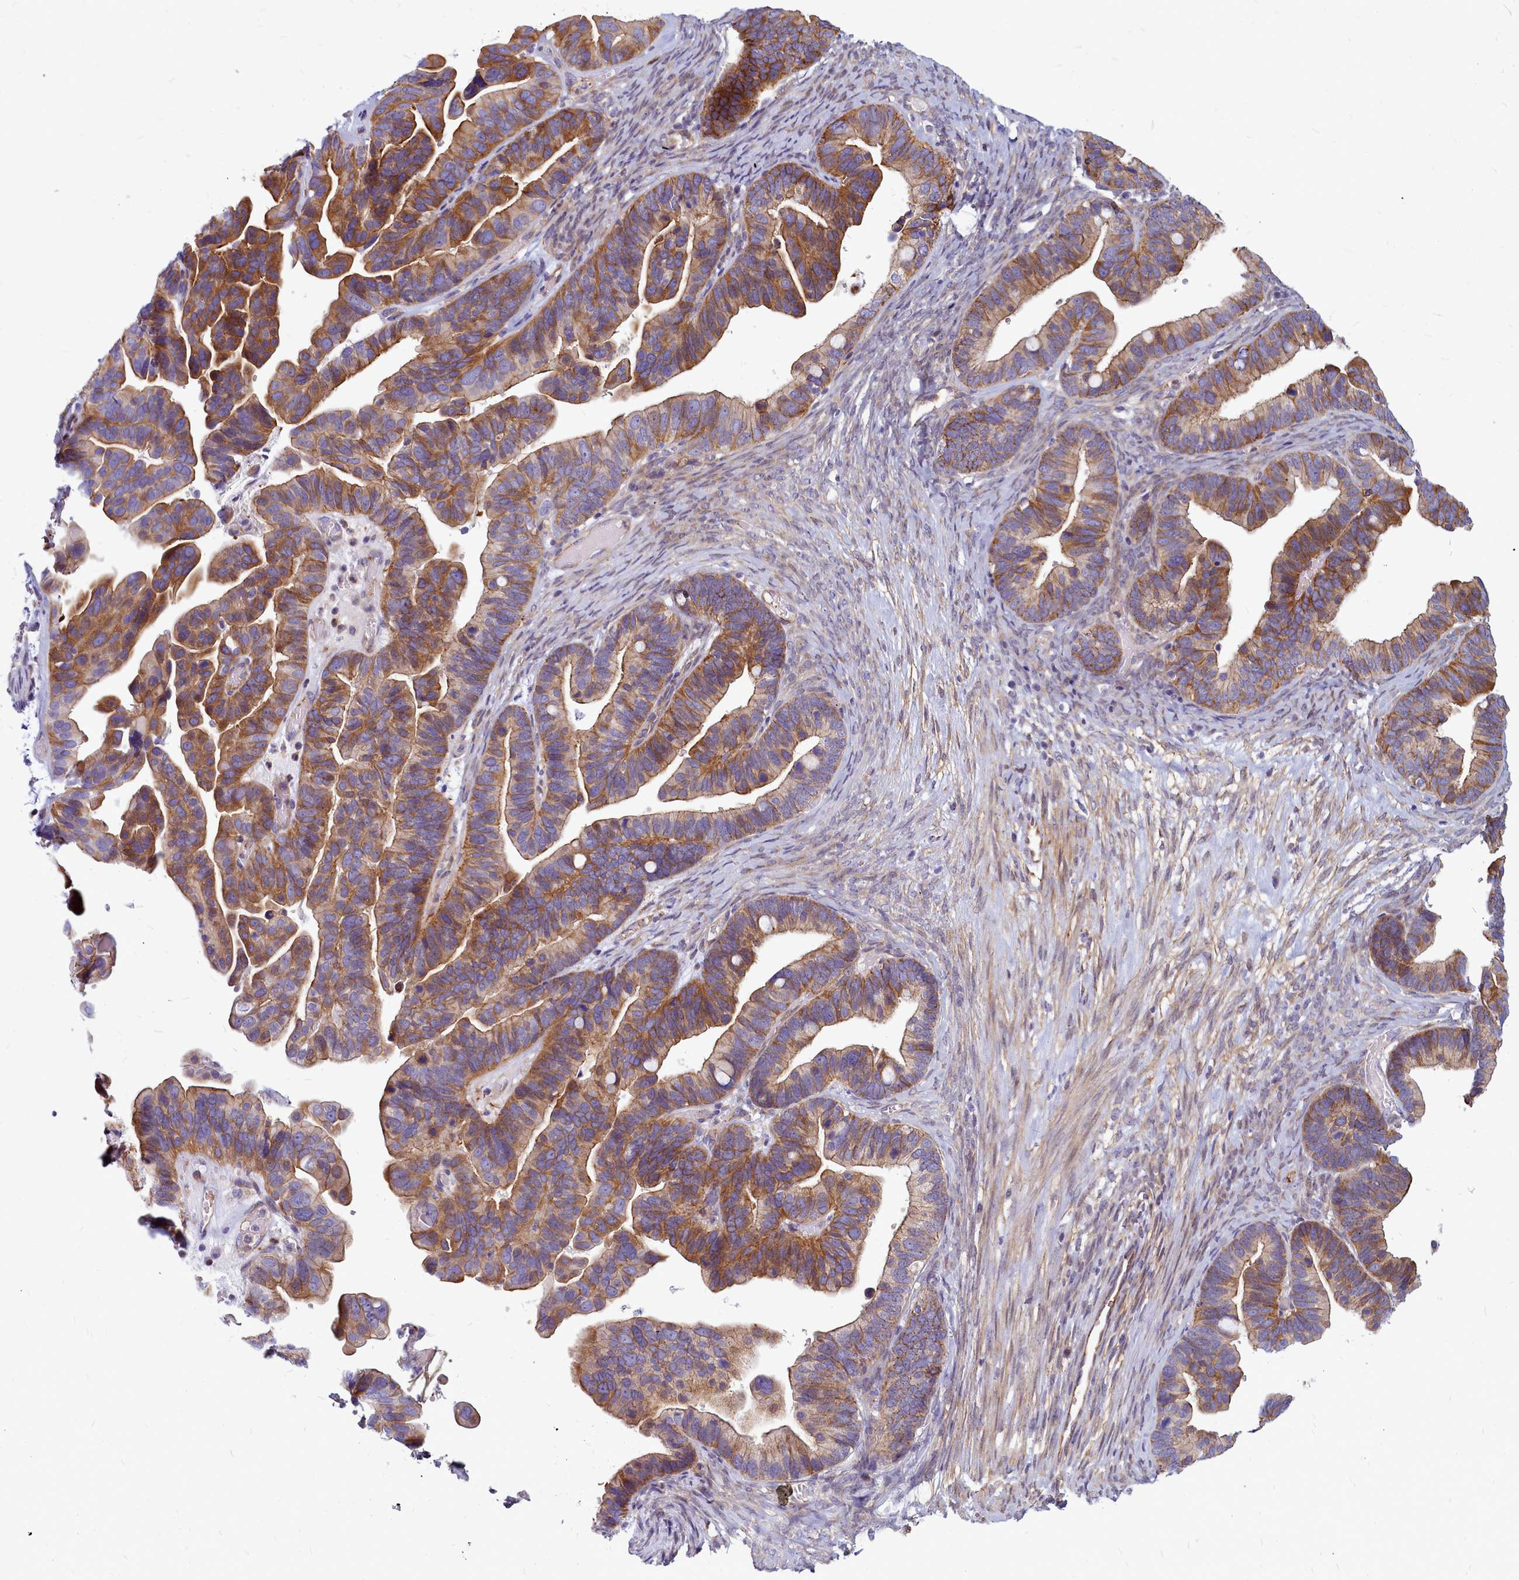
{"staining": {"intensity": "moderate", "quantity": ">75%", "location": "cytoplasmic/membranous"}, "tissue": "ovarian cancer", "cell_type": "Tumor cells", "image_type": "cancer", "snomed": [{"axis": "morphology", "description": "Cystadenocarcinoma, serous, NOS"}, {"axis": "topography", "description": "Ovary"}], "caption": "Ovarian cancer (serous cystadenocarcinoma) stained for a protein reveals moderate cytoplasmic/membranous positivity in tumor cells.", "gene": "TTC5", "patient": {"sex": "female", "age": 56}}